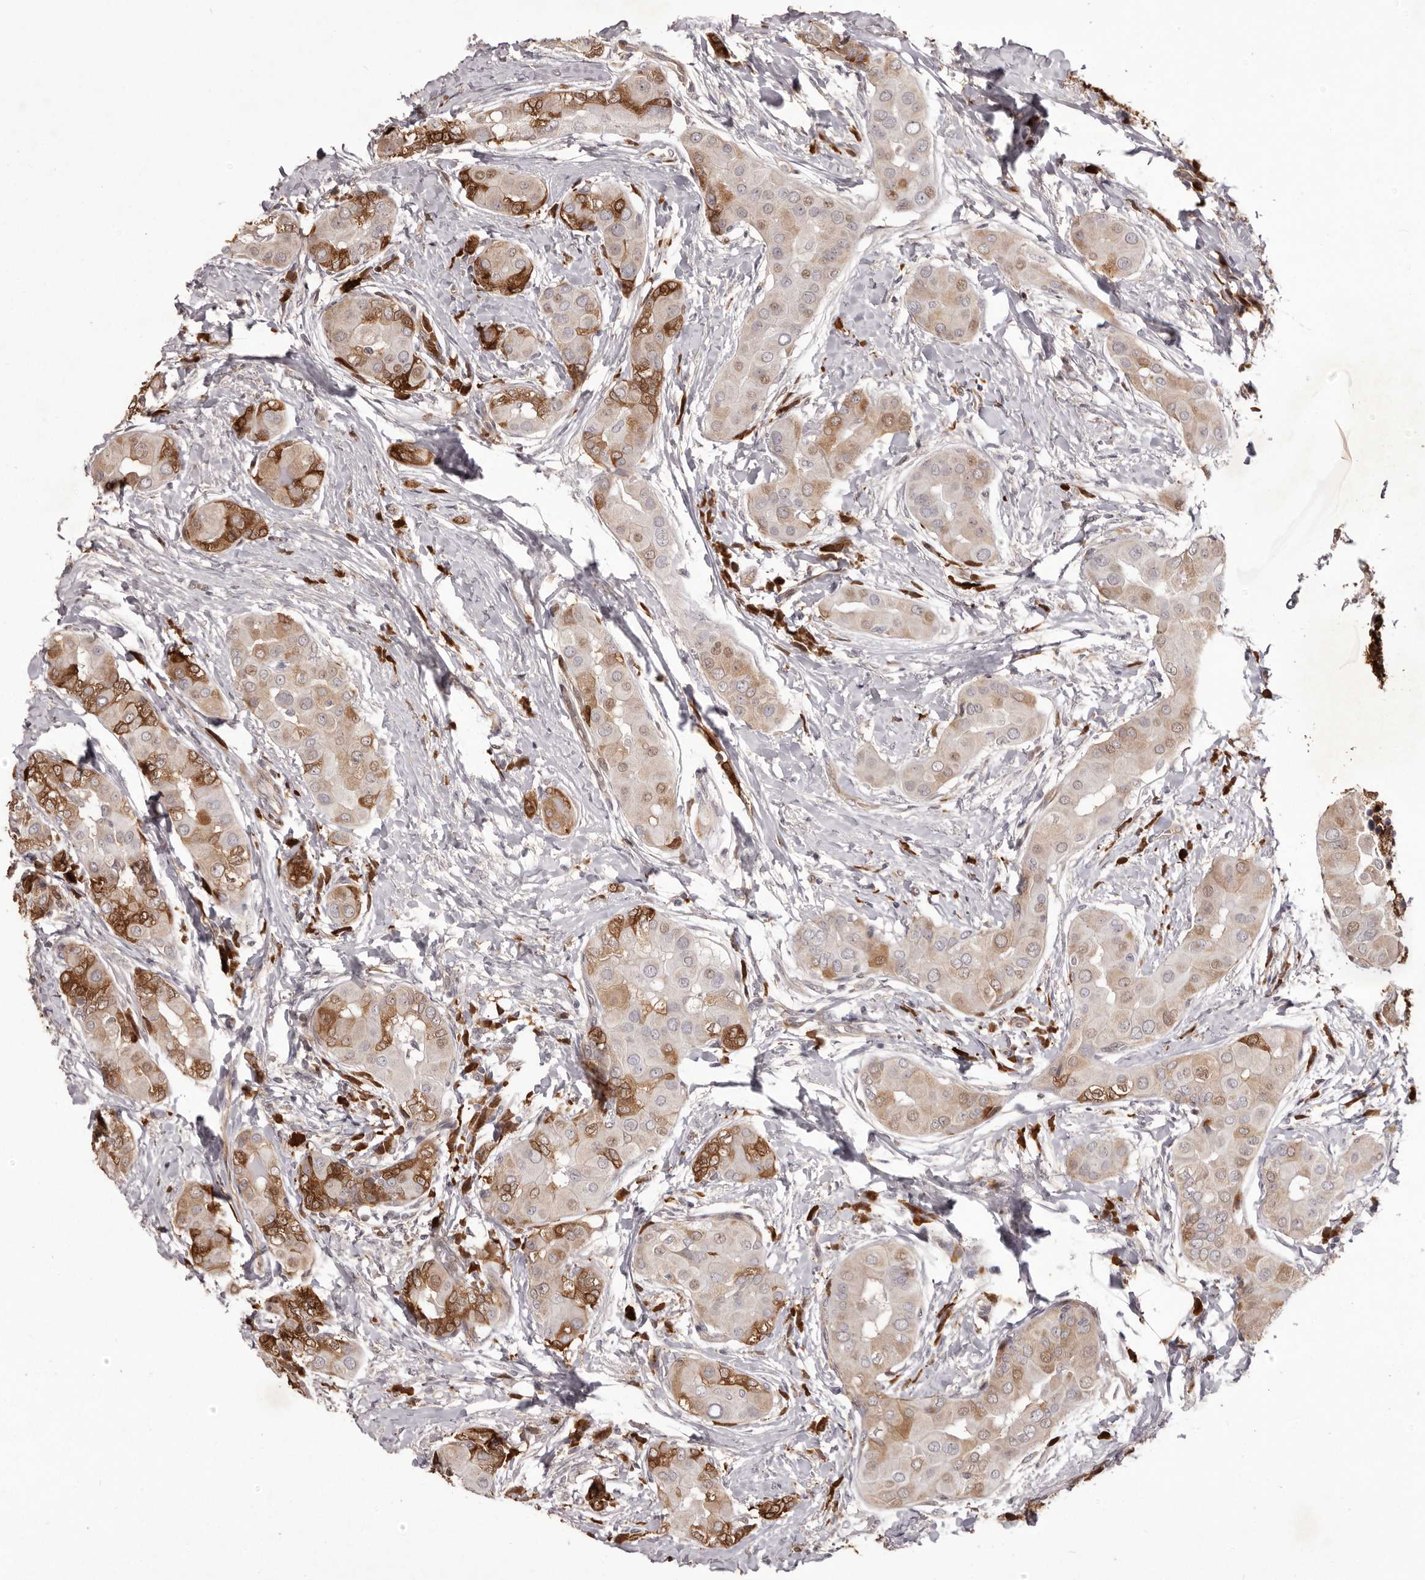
{"staining": {"intensity": "moderate", "quantity": "25%-75%", "location": "cytoplasmic/membranous"}, "tissue": "thyroid cancer", "cell_type": "Tumor cells", "image_type": "cancer", "snomed": [{"axis": "morphology", "description": "Papillary adenocarcinoma, NOS"}, {"axis": "topography", "description": "Thyroid gland"}], "caption": "Thyroid cancer (papillary adenocarcinoma) stained with a protein marker exhibits moderate staining in tumor cells.", "gene": "GFOD1", "patient": {"sex": "male", "age": 33}}